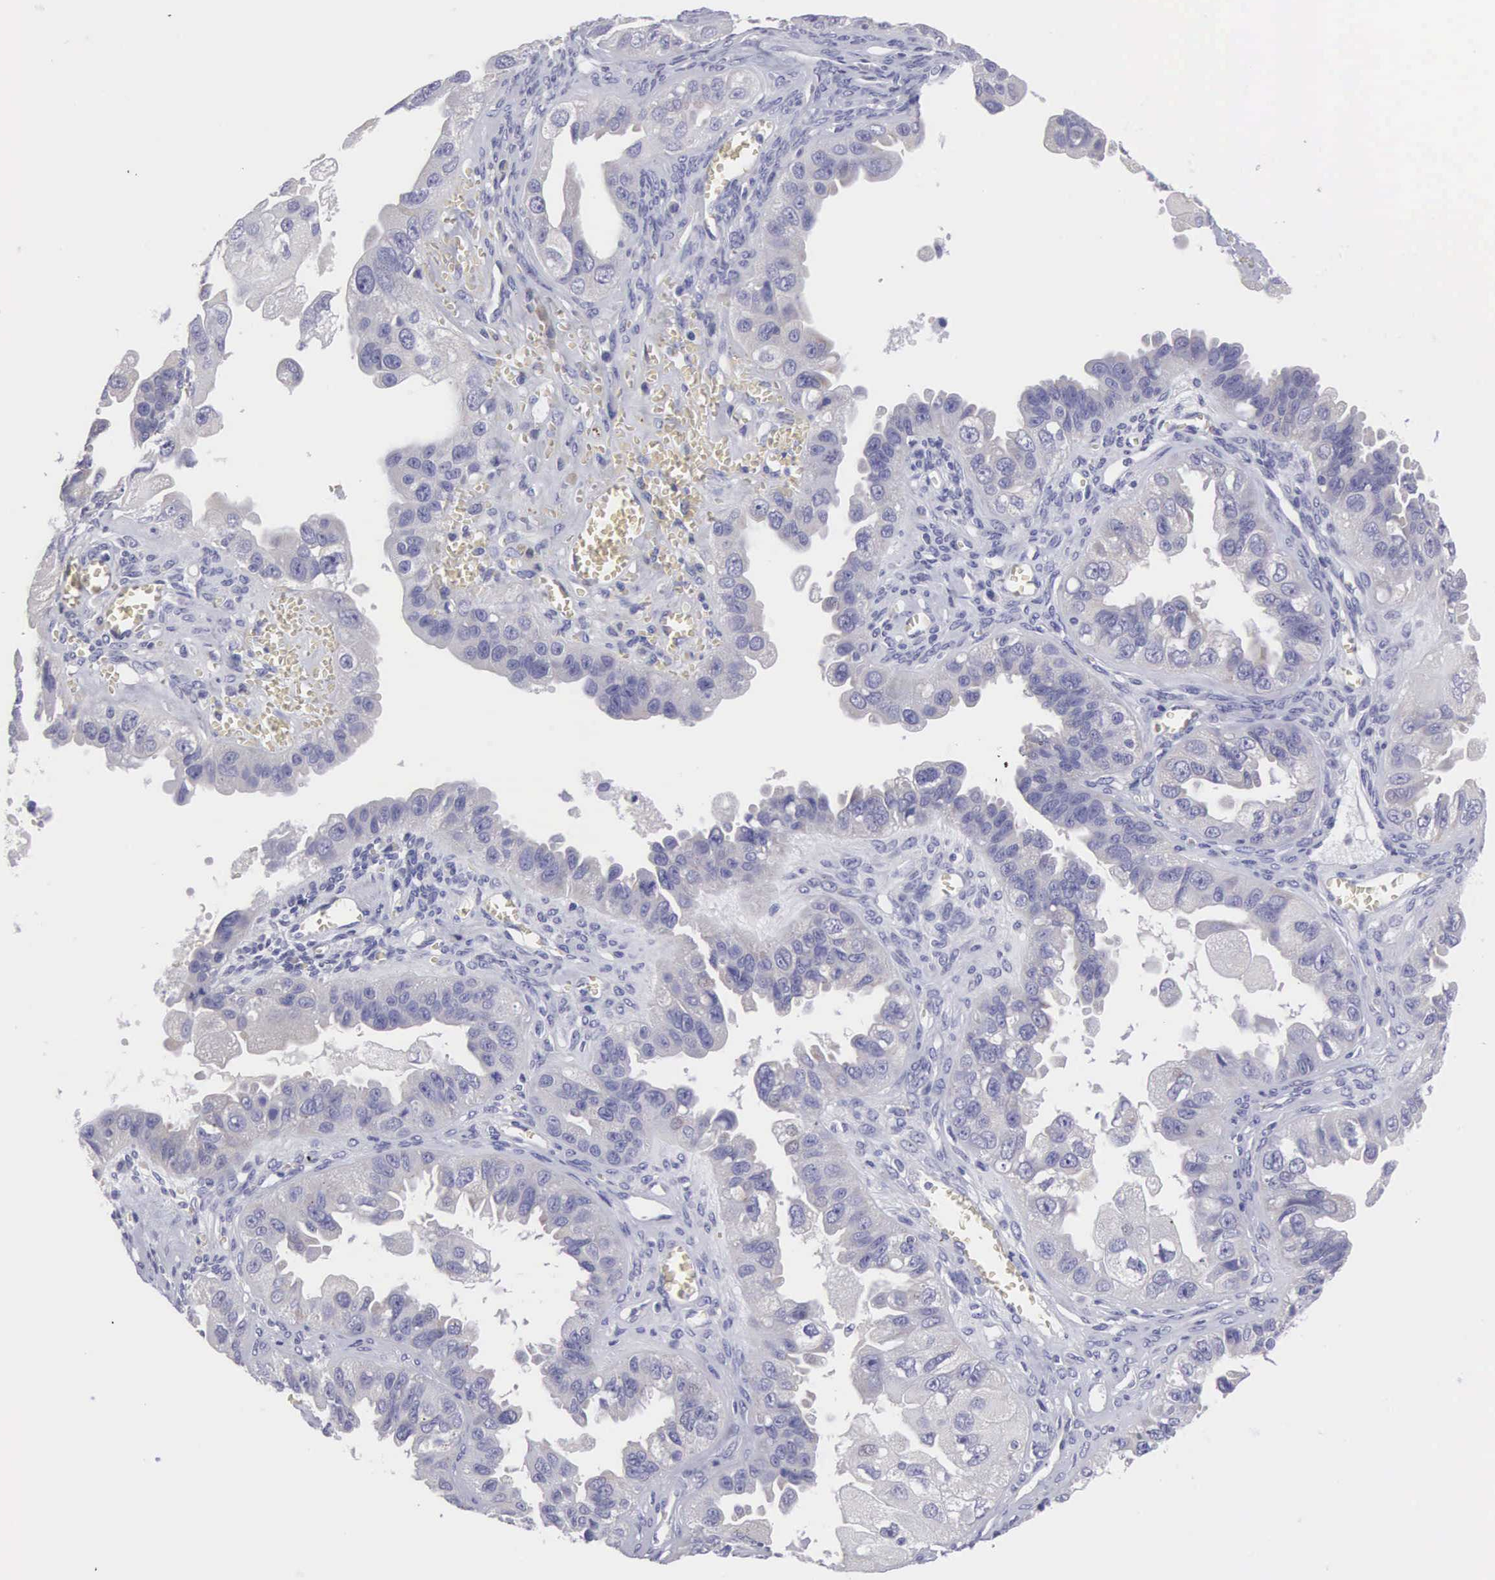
{"staining": {"intensity": "negative", "quantity": "none", "location": "none"}, "tissue": "ovarian cancer", "cell_type": "Tumor cells", "image_type": "cancer", "snomed": [{"axis": "morphology", "description": "Carcinoma, endometroid"}, {"axis": "topography", "description": "Ovary"}], "caption": "Image shows no protein expression in tumor cells of ovarian cancer (endometroid carcinoma) tissue.", "gene": "SLITRK4", "patient": {"sex": "female", "age": 85}}